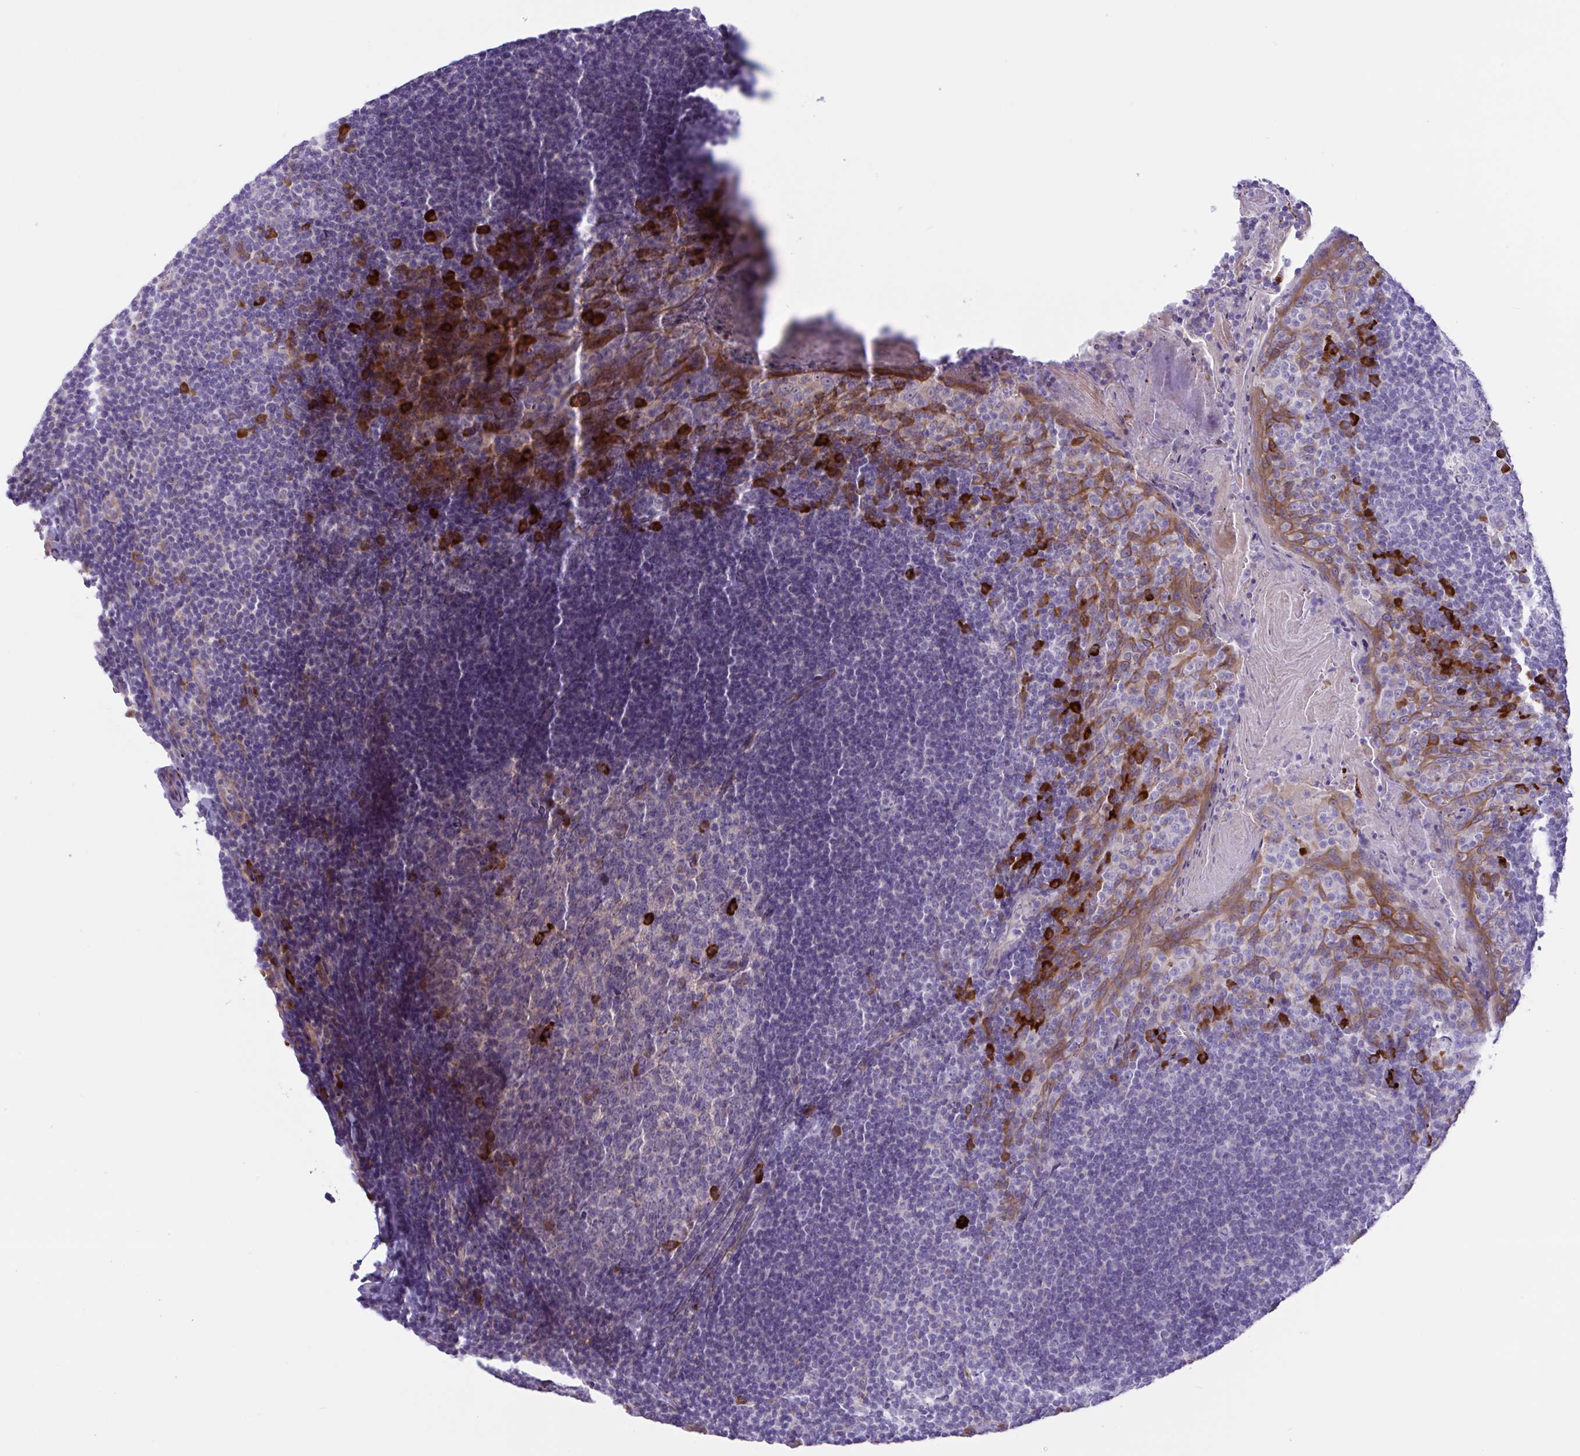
{"staining": {"intensity": "strong", "quantity": "<25%", "location": "cytoplasmic/membranous"}, "tissue": "tonsil", "cell_type": "Germinal center cells", "image_type": "normal", "snomed": [{"axis": "morphology", "description": "Normal tissue, NOS"}, {"axis": "topography", "description": "Tonsil"}], "caption": "Tonsil stained with immunohistochemistry displays strong cytoplasmic/membranous staining in about <25% of germinal center cells.", "gene": "DSC3", "patient": {"sex": "male", "age": 27}}